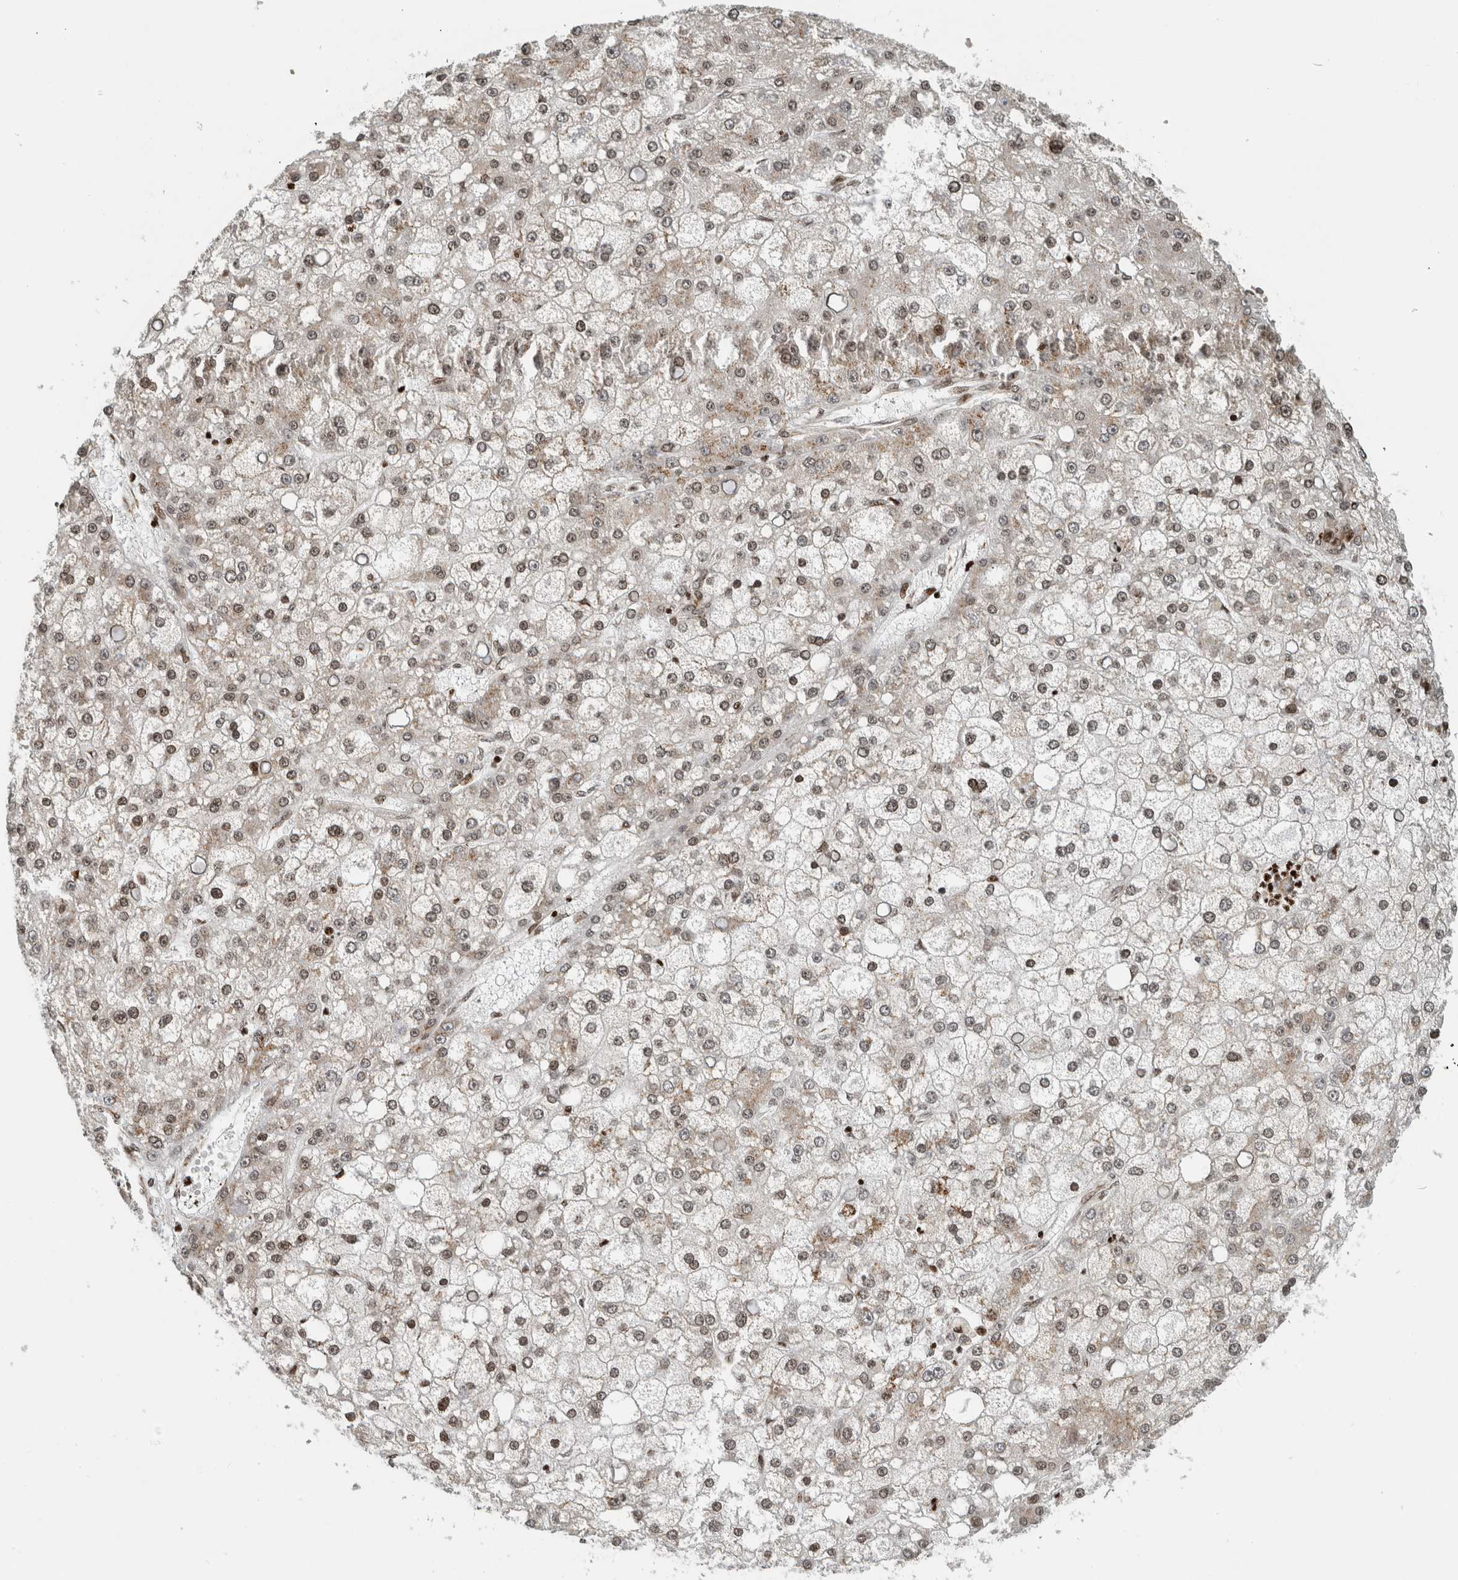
{"staining": {"intensity": "weak", "quantity": ">75%", "location": "cytoplasmic/membranous"}, "tissue": "liver cancer", "cell_type": "Tumor cells", "image_type": "cancer", "snomed": [{"axis": "morphology", "description": "Carcinoma, Hepatocellular, NOS"}, {"axis": "topography", "description": "Liver"}], "caption": "This photomicrograph exhibits immunohistochemistry (IHC) staining of human liver hepatocellular carcinoma, with low weak cytoplasmic/membranous positivity in approximately >75% of tumor cells.", "gene": "GINS4", "patient": {"sex": "male", "age": 67}}